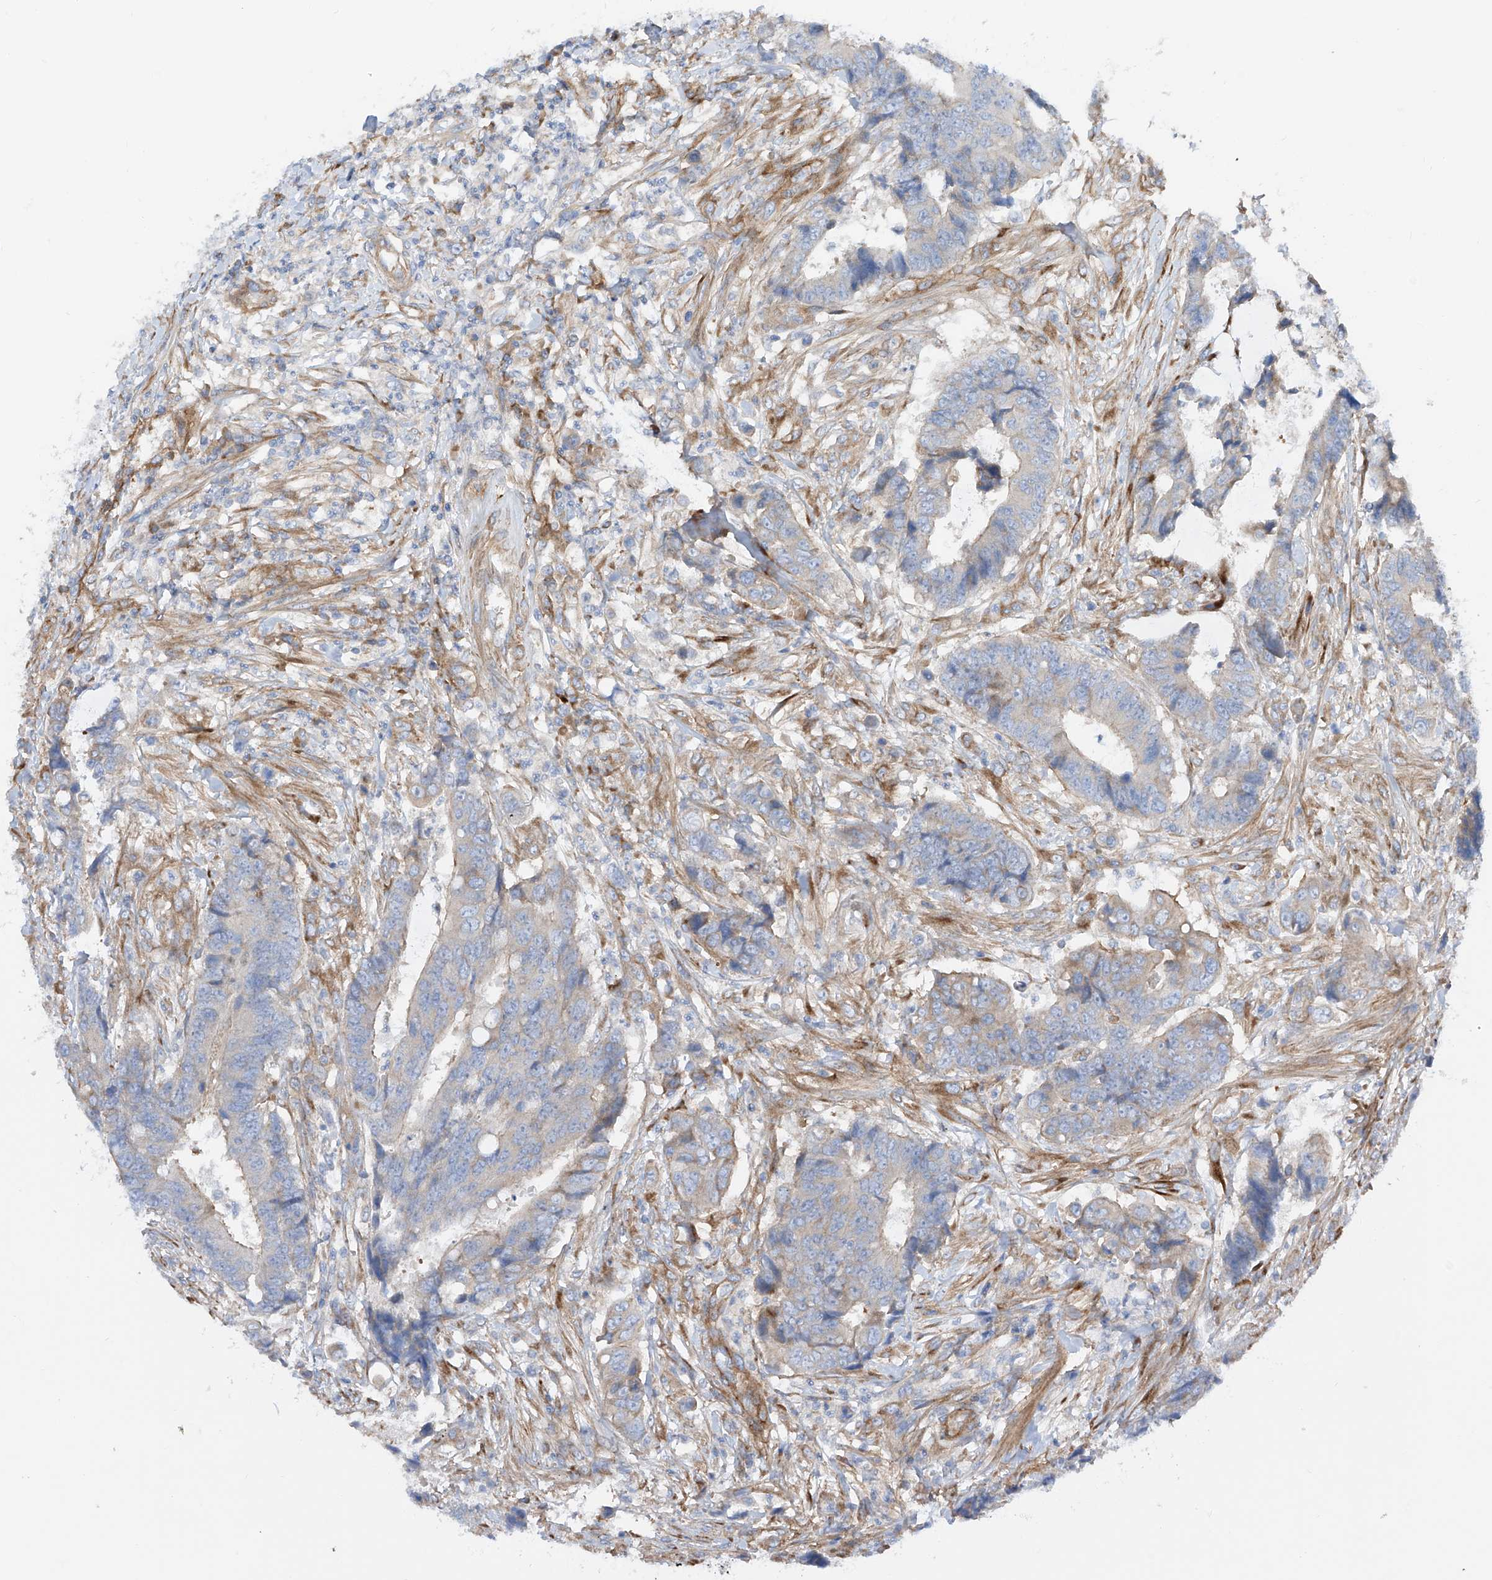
{"staining": {"intensity": "negative", "quantity": "none", "location": "none"}, "tissue": "colorectal cancer", "cell_type": "Tumor cells", "image_type": "cancer", "snomed": [{"axis": "morphology", "description": "Adenocarcinoma, NOS"}, {"axis": "topography", "description": "Rectum"}], "caption": "A micrograph of adenocarcinoma (colorectal) stained for a protein demonstrates no brown staining in tumor cells. (DAB immunohistochemistry (IHC) visualized using brightfield microscopy, high magnification).", "gene": "LCA5", "patient": {"sex": "male", "age": 84}}